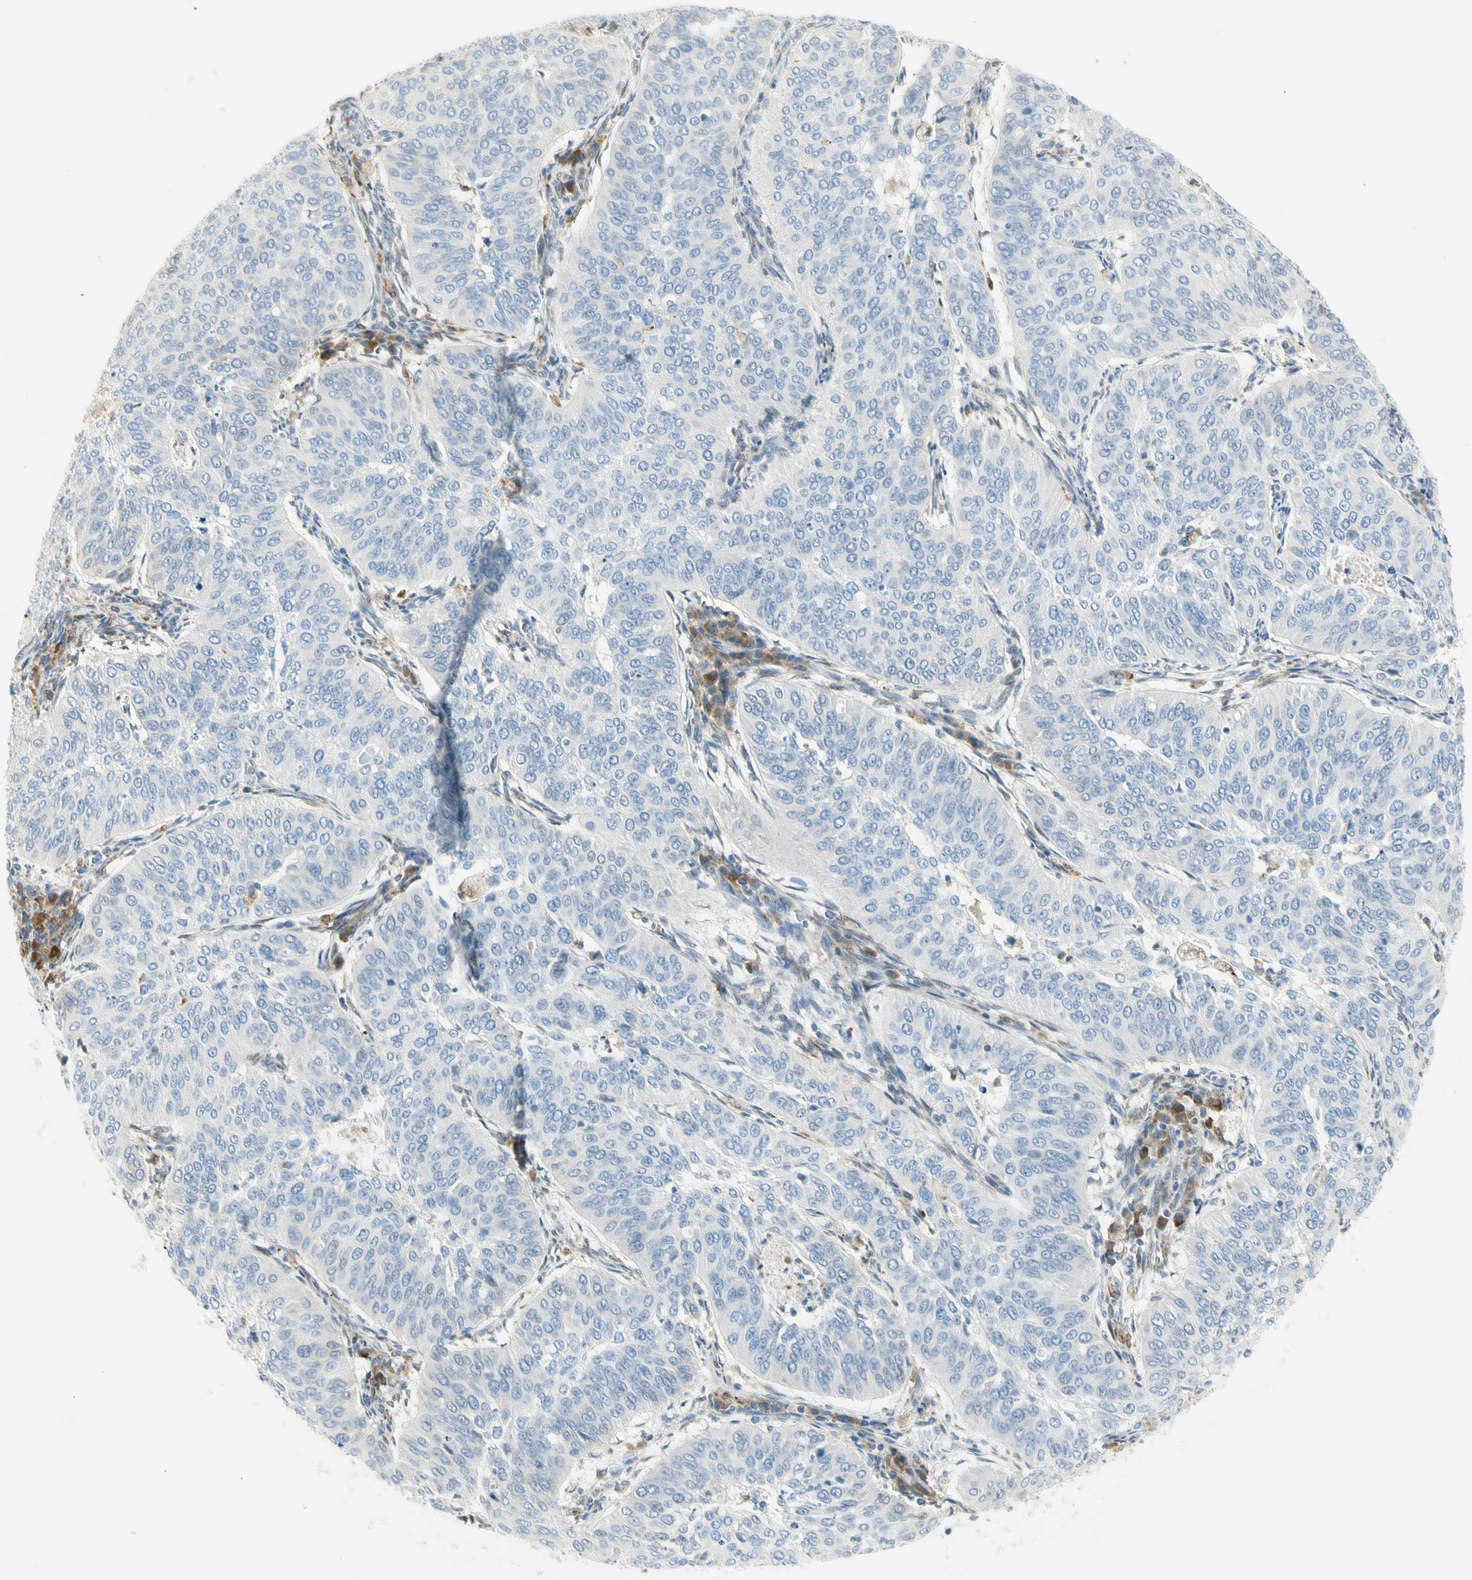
{"staining": {"intensity": "negative", "quantity": "none", "location": "none"}, "tissue": "cervical cancer", "cell_type": "Tumor cells", "image_type": "cancer", "snomed": [{"axis": "morphology", "description": "Normal tissue, NOS"}, {"axis": "morphology", "description": "Squamous cell carcinoma, NOS"}, {"axis": "topography", "description": "Cervix"}], "caption": "Protein analysis of cervical cancer (squamous cell carcinoma) demonstrates no significant positivity in tumor cells. The staining is performed using DAB brown chromogen with nuclei counter-stained in using hematoxylin.", "gene": "TNFSF11", "patient": {"sex": "female", "age": 39}}